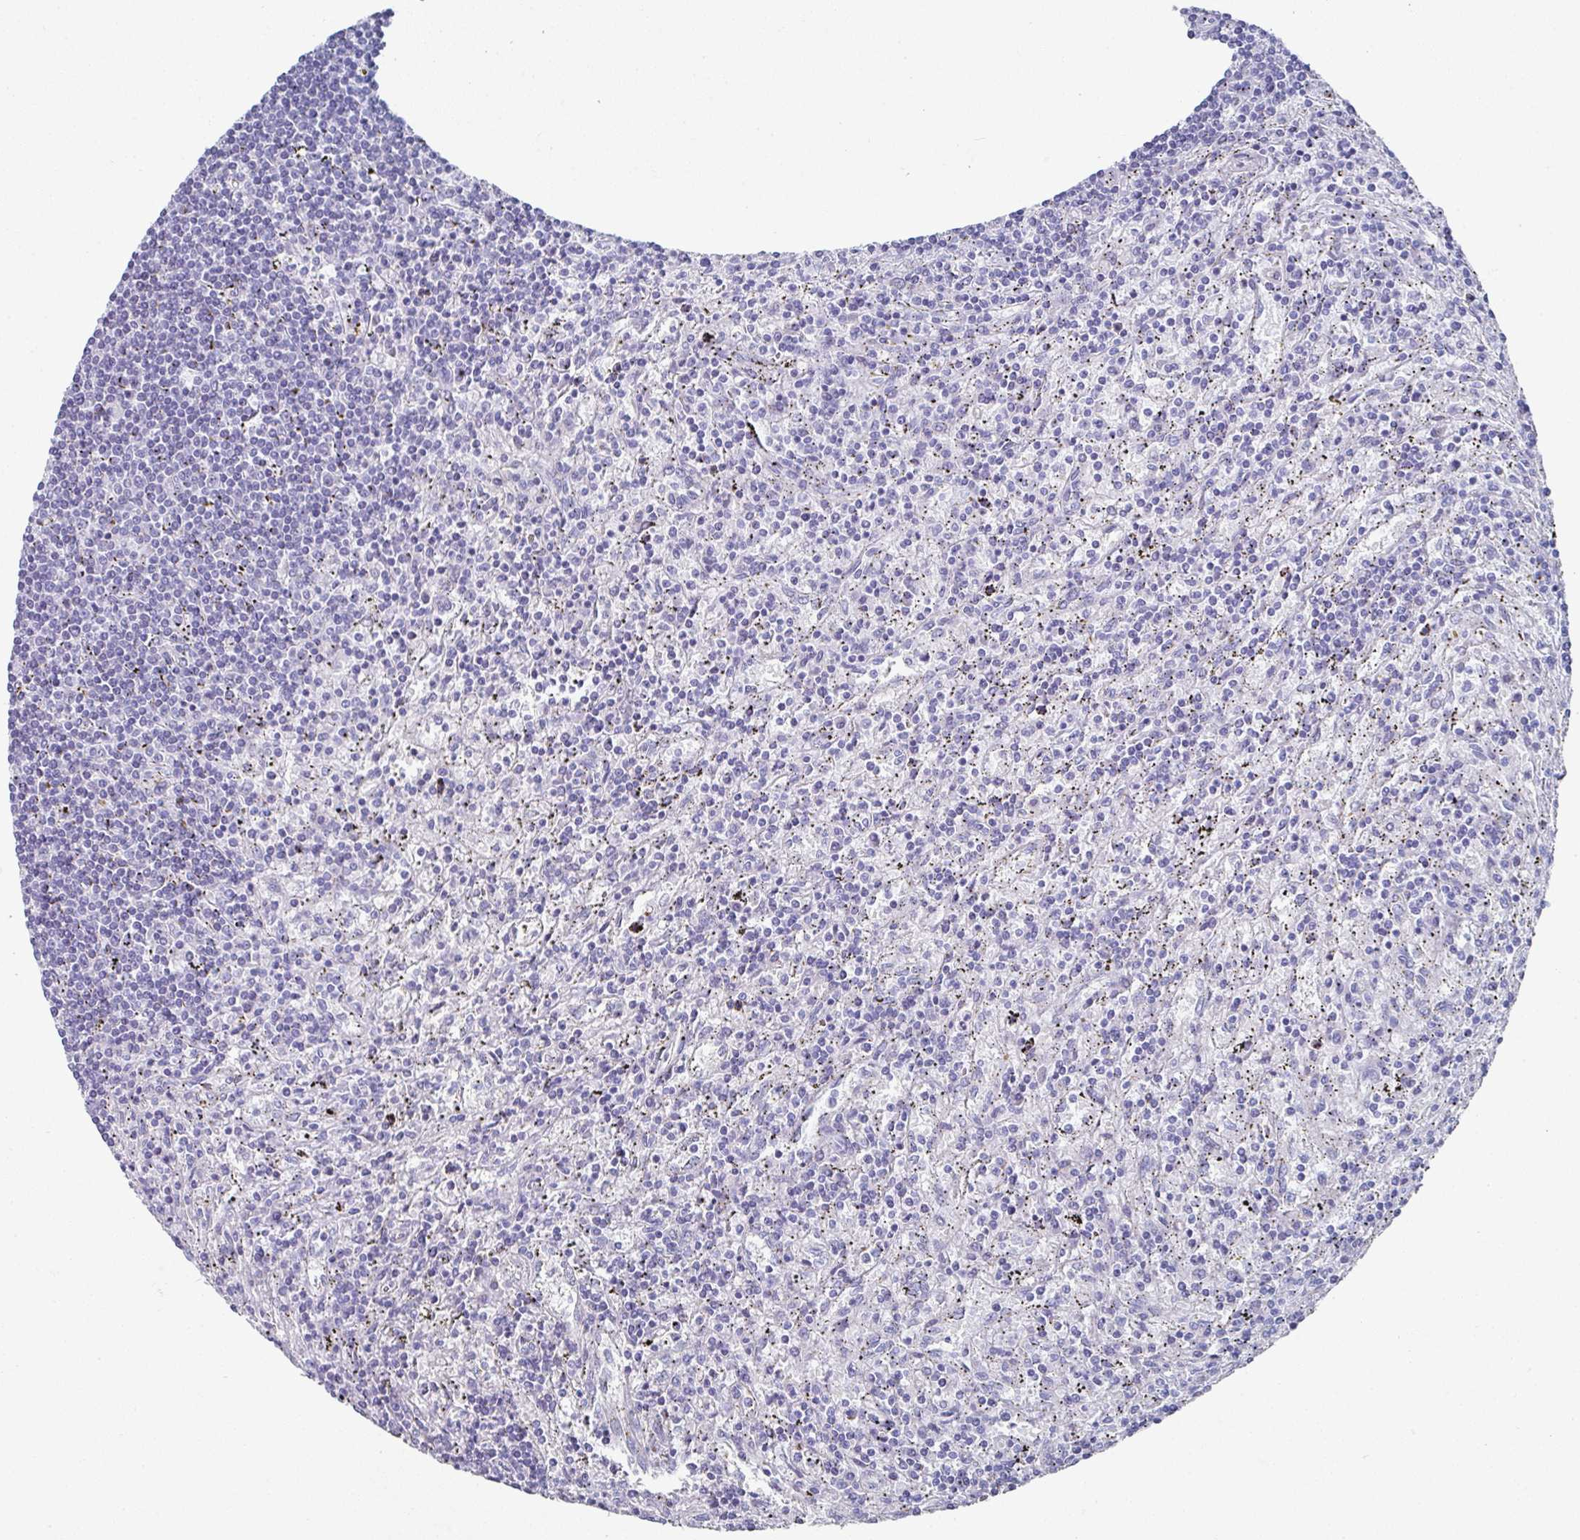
{"staining": {"intensity": "negative", "quantity": "none", "location": "none"}, "tissue": "lymphoma", "cell_type": "Tumor cells", "image_type": "cancer", "snomed": [{"axis": "morphology", "description": "Malignant lymphoma, non-Hodgkin's type, Low grade"}, {"axis": "topography", "description": "Spleen"}], "caption": "This is an immunohistochemistry (IHC) image of human malignant lymphoma, non-Hodgkin's type (low-grade). There is no positivity in tumor cells.", "gene": "SETBP1", "patient": {"sex": "male", "age": 76}}